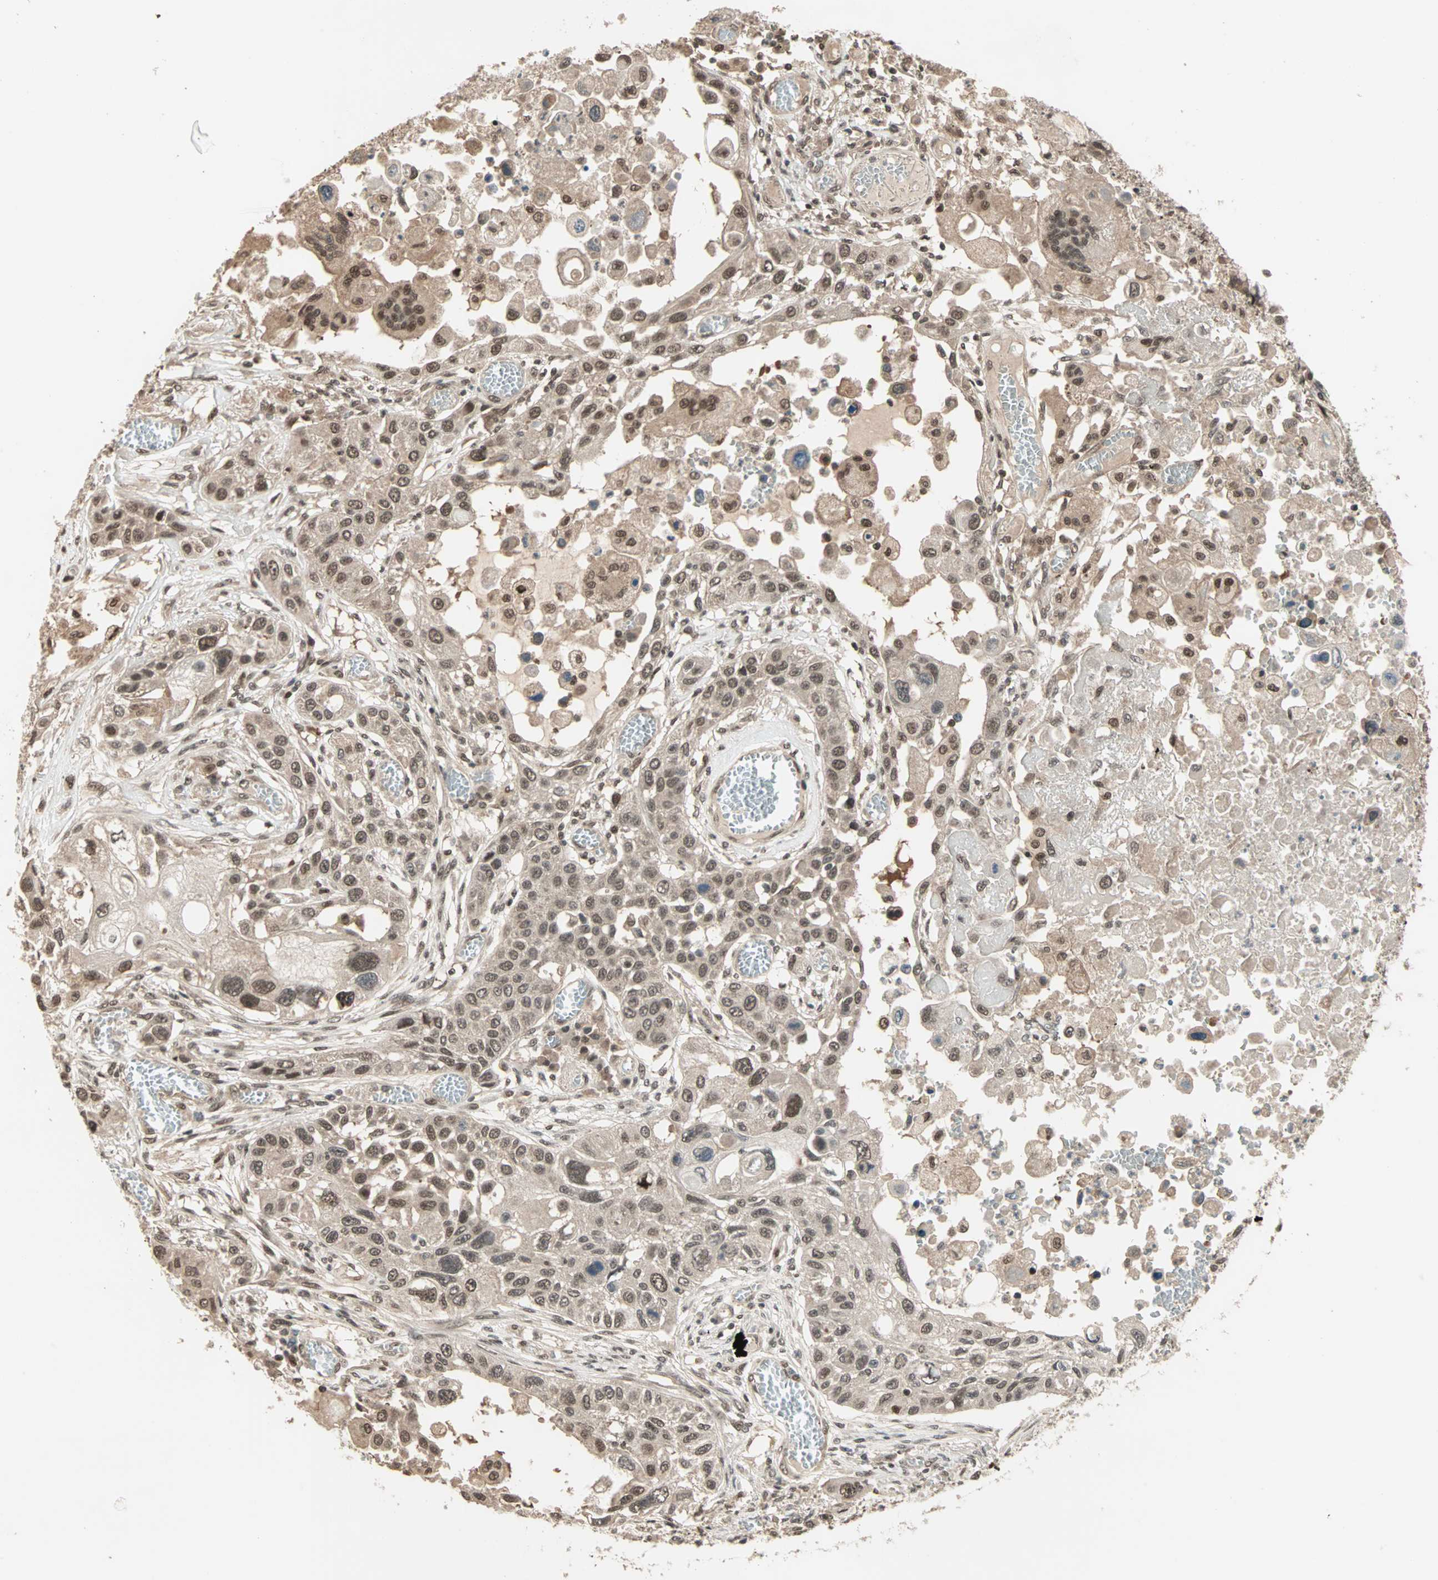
{"staining": {"intensity": "moderate", "quantity": ">75%", "location": "nuclear"}, "tissue": "lung cancer", "cell_type": "Tumor cells", "image_type": "cancer", "snomed": [{"axis": "morphology", "description": "Squamous cell carcinoma, NOS"}, {"axis": "topography", "description": "Lung"}], "caption": "DAB immunohistochemical staining of lung cancer reveals moderate nuclear protein positivity in about >75% of tumor cells.", "gene": "ZNF701", "patient": {"sex": "male", "age": 71}}